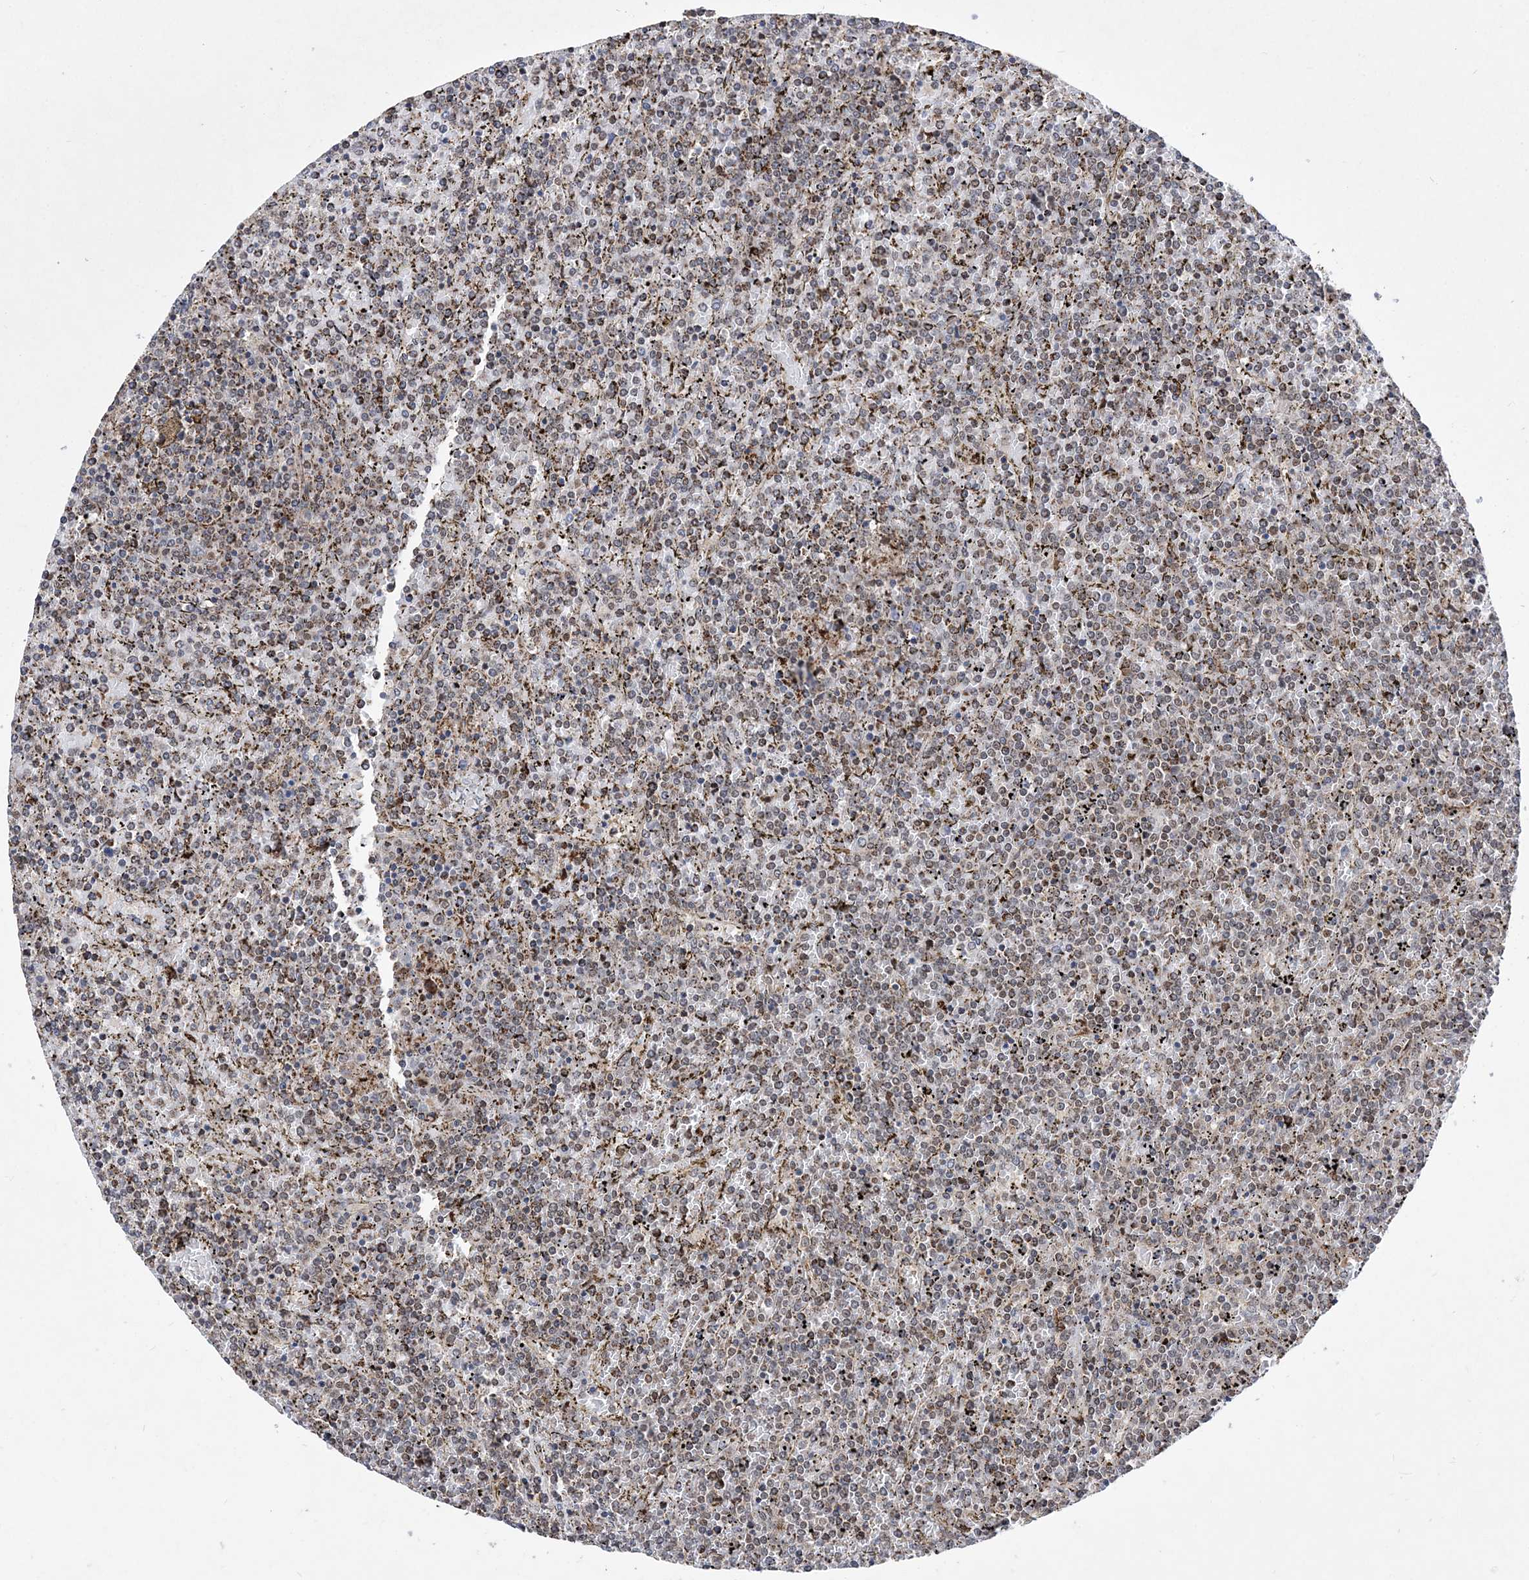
{"staining": {"intensity": "weak", "quantity": "25%-75%", "location": "nuclear"}, "tissue": "lymphoma", "cell_type": "Tumor cells", "image_type": "cancer", "snomed": [{"axis": "morphology", "description": "Malignant lymphoma, non-Hodgkin's type, Low grade"}, {"axis": "topography", "description": "Spleen"}], "caption": "Immunohistochemistry (IHC) (DAB) staining of human malignant lymphoma, non-Hodgkin's type (low-grade) demonstrates weak nuclear protein positivity in approximately 25%-75% of tumor cells. Immunohistochemistry stains the protein of interest in brown and the nuclei are stained blue.", "gene": "BOD1L1", "patient": {"sex": "female", "age": 19}}